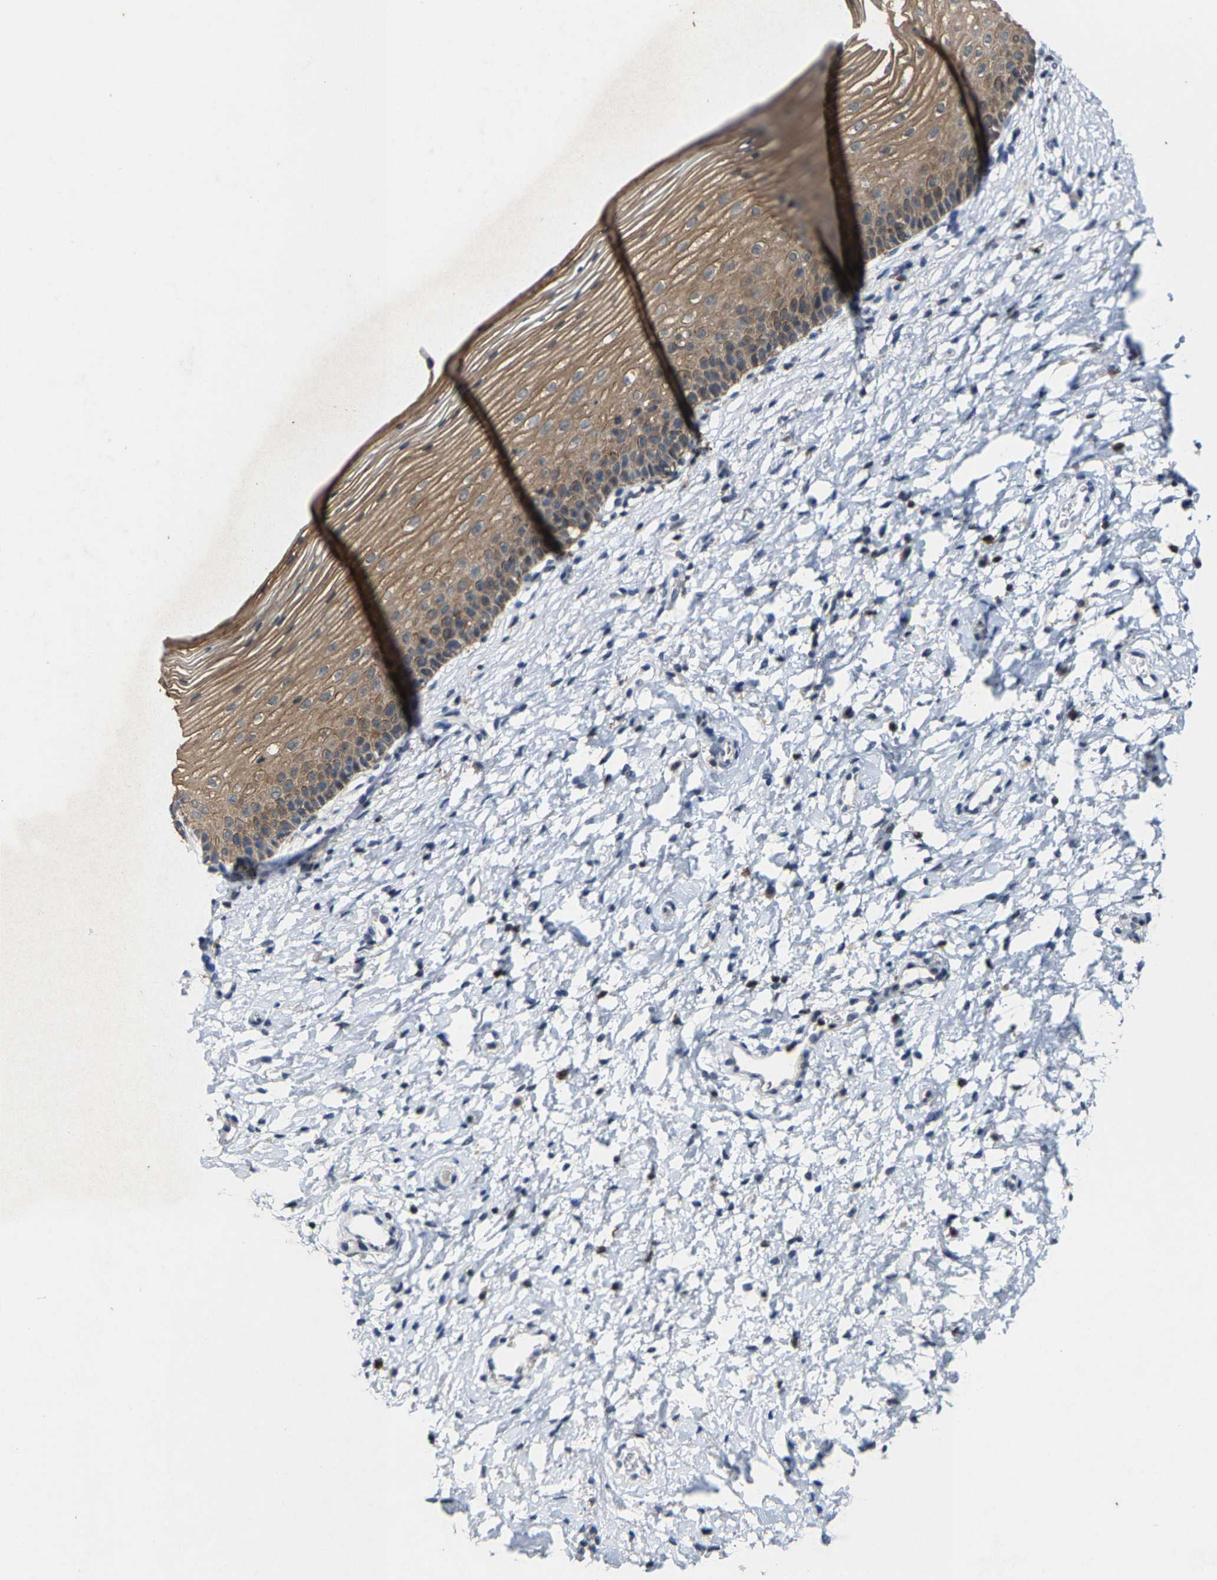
{"staining": {"intensity": "negative", "quantity": "none", "location": "none"}, "tissue": "cervix", "cell_type": "Glandular cells", "image_type": "normal", "snomed": [{"axis": "morphology", "description": "Normal tissue, NOS"}, {"axis": "topography", "description": "Cervix"}], "caption": "High power microscopy histopathology image of an IHC micrograph of normal cervix, revealing no significant positivity in glandular cells. Nuclei are stained in blue.", "gene": "FGD3", "patient": {"sex": "female", "age": 72}}